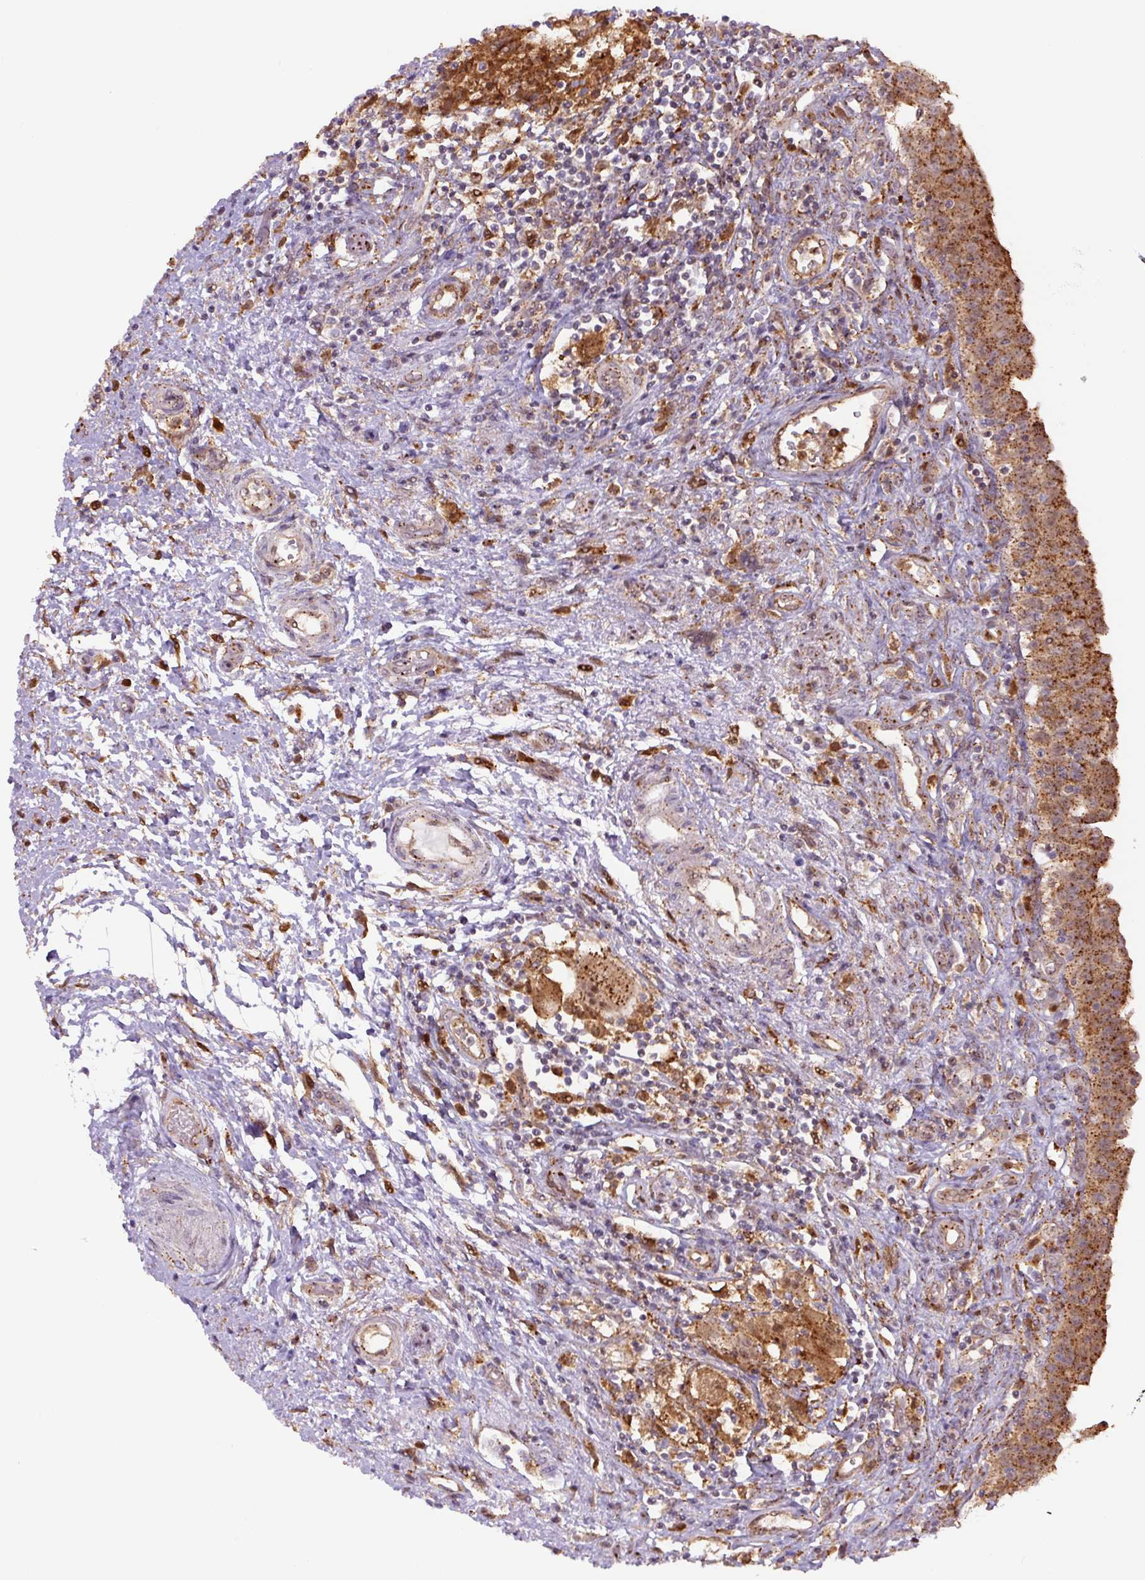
{"staining": {"intensity": "strong", "quantity": ">75%", "location": "cytoplasmic/membranous,nuclear"}, "tissue": "urinary bladder", "cell_type": "Urothelial cells", "image_type": "normal", "snomed": [{"axis": "morphology", "description": "Normal tissue, NOS"}, {"axis": "topography", "description": "Urinary bladder"}], "caption": "The image reveals a brown stain indicating the presence of a protein in the cytoplasmic/membranous,nuclear of urothelial cells in urinary bladder. (Stains: DAB (3,3'-diaminobenzidine) in brown, nuclei in blue, Microscopy: brightfield microscopy at high magnification).", "gene": "ZSWIM7", "patient": {"sex": "male", "age": 71}}